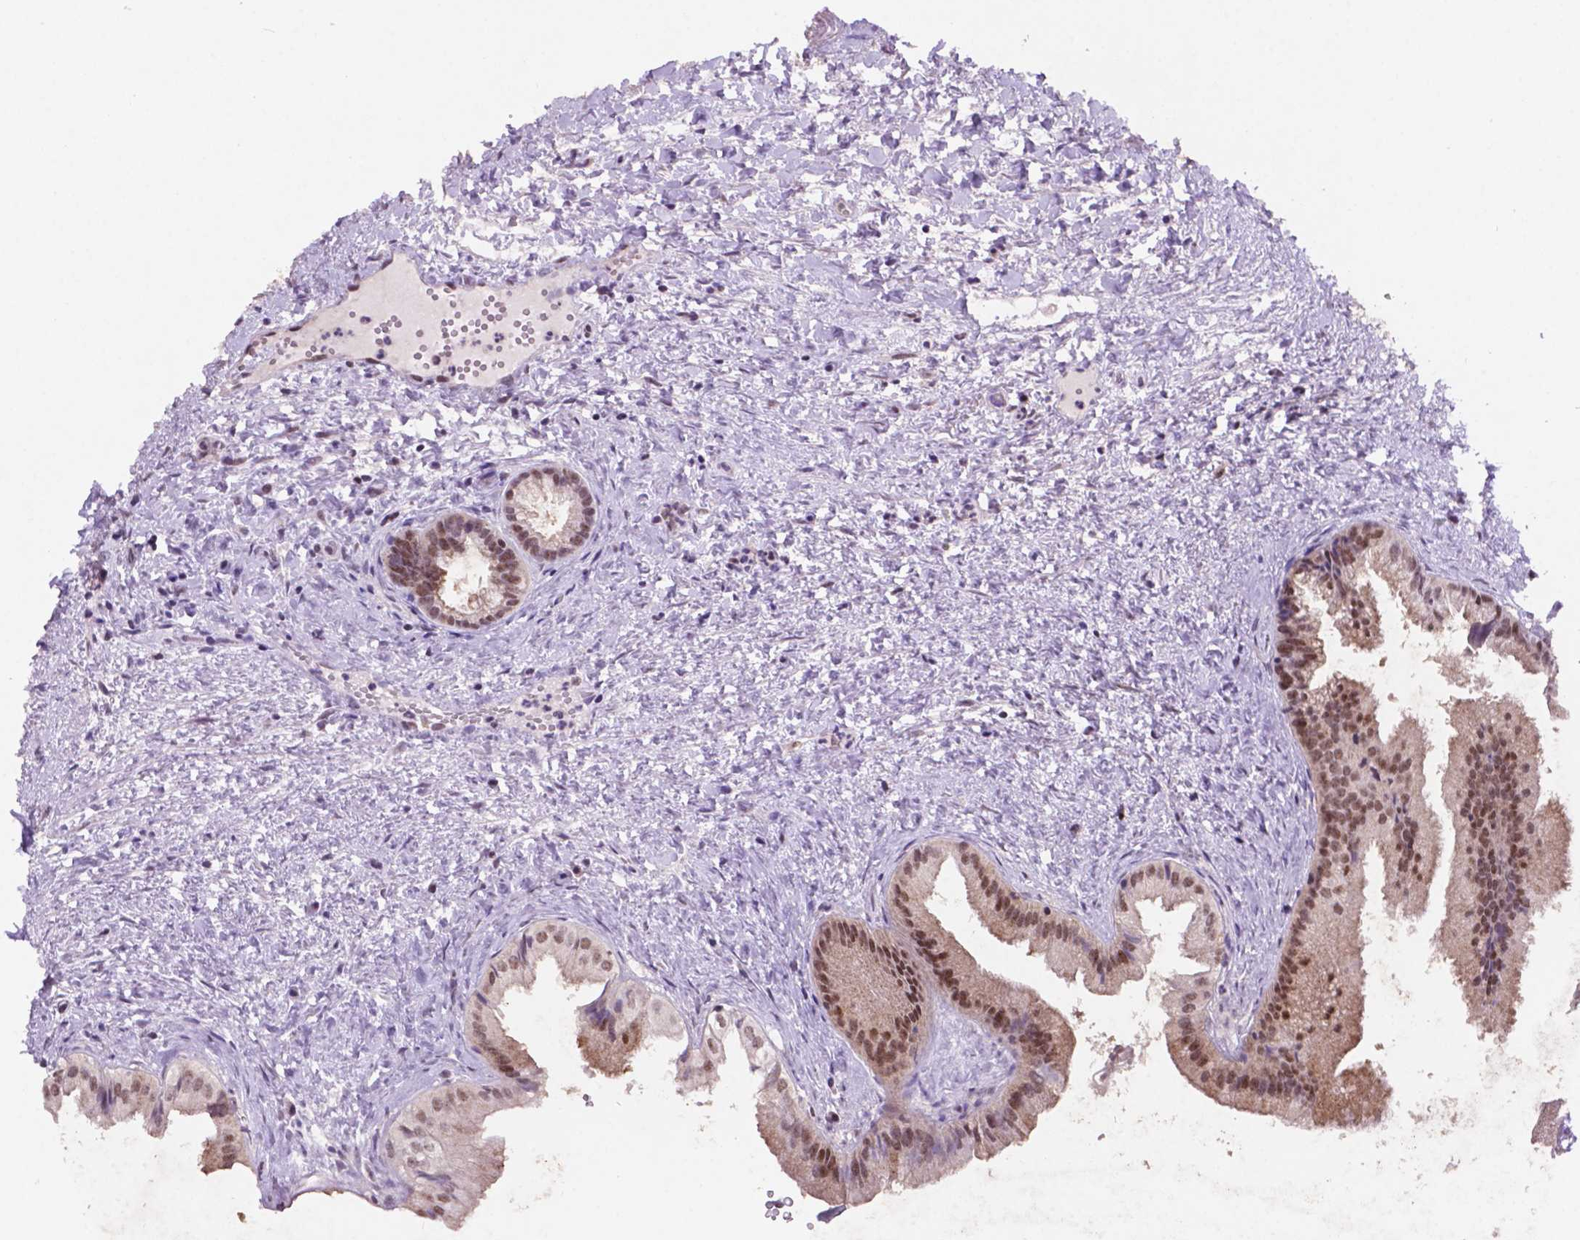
{"staining": {"intensity": "moderate", "quantity": ">75%", "location": "cytoplasmic/membranous,nuclear"}, "tissue": "gallbladder", "cell_type": "Glandular cells", "image_type": "normal", "snomed": [{"axis": "morphology", "description": "Normal tissue, NOS"}, {"axis": "topography", "description": "Gallbladder"}], "caption": "IHC staining of unremarkable gallbladder, which reveals medium levels of moderate cytoplasmic/membranous,nuclear positivity in approximately >75% of glandular cells indicating moderate cytoplasmic/membranous,nuclear protein expression. The staining was performed using DAB (3,3'-diaminobenzidine) (brown) for protein detection and nuclei were counterstained in hematoxylin (blue).", "gene": "NCOR1", "patient": {"sex": "male", "age": 70}}